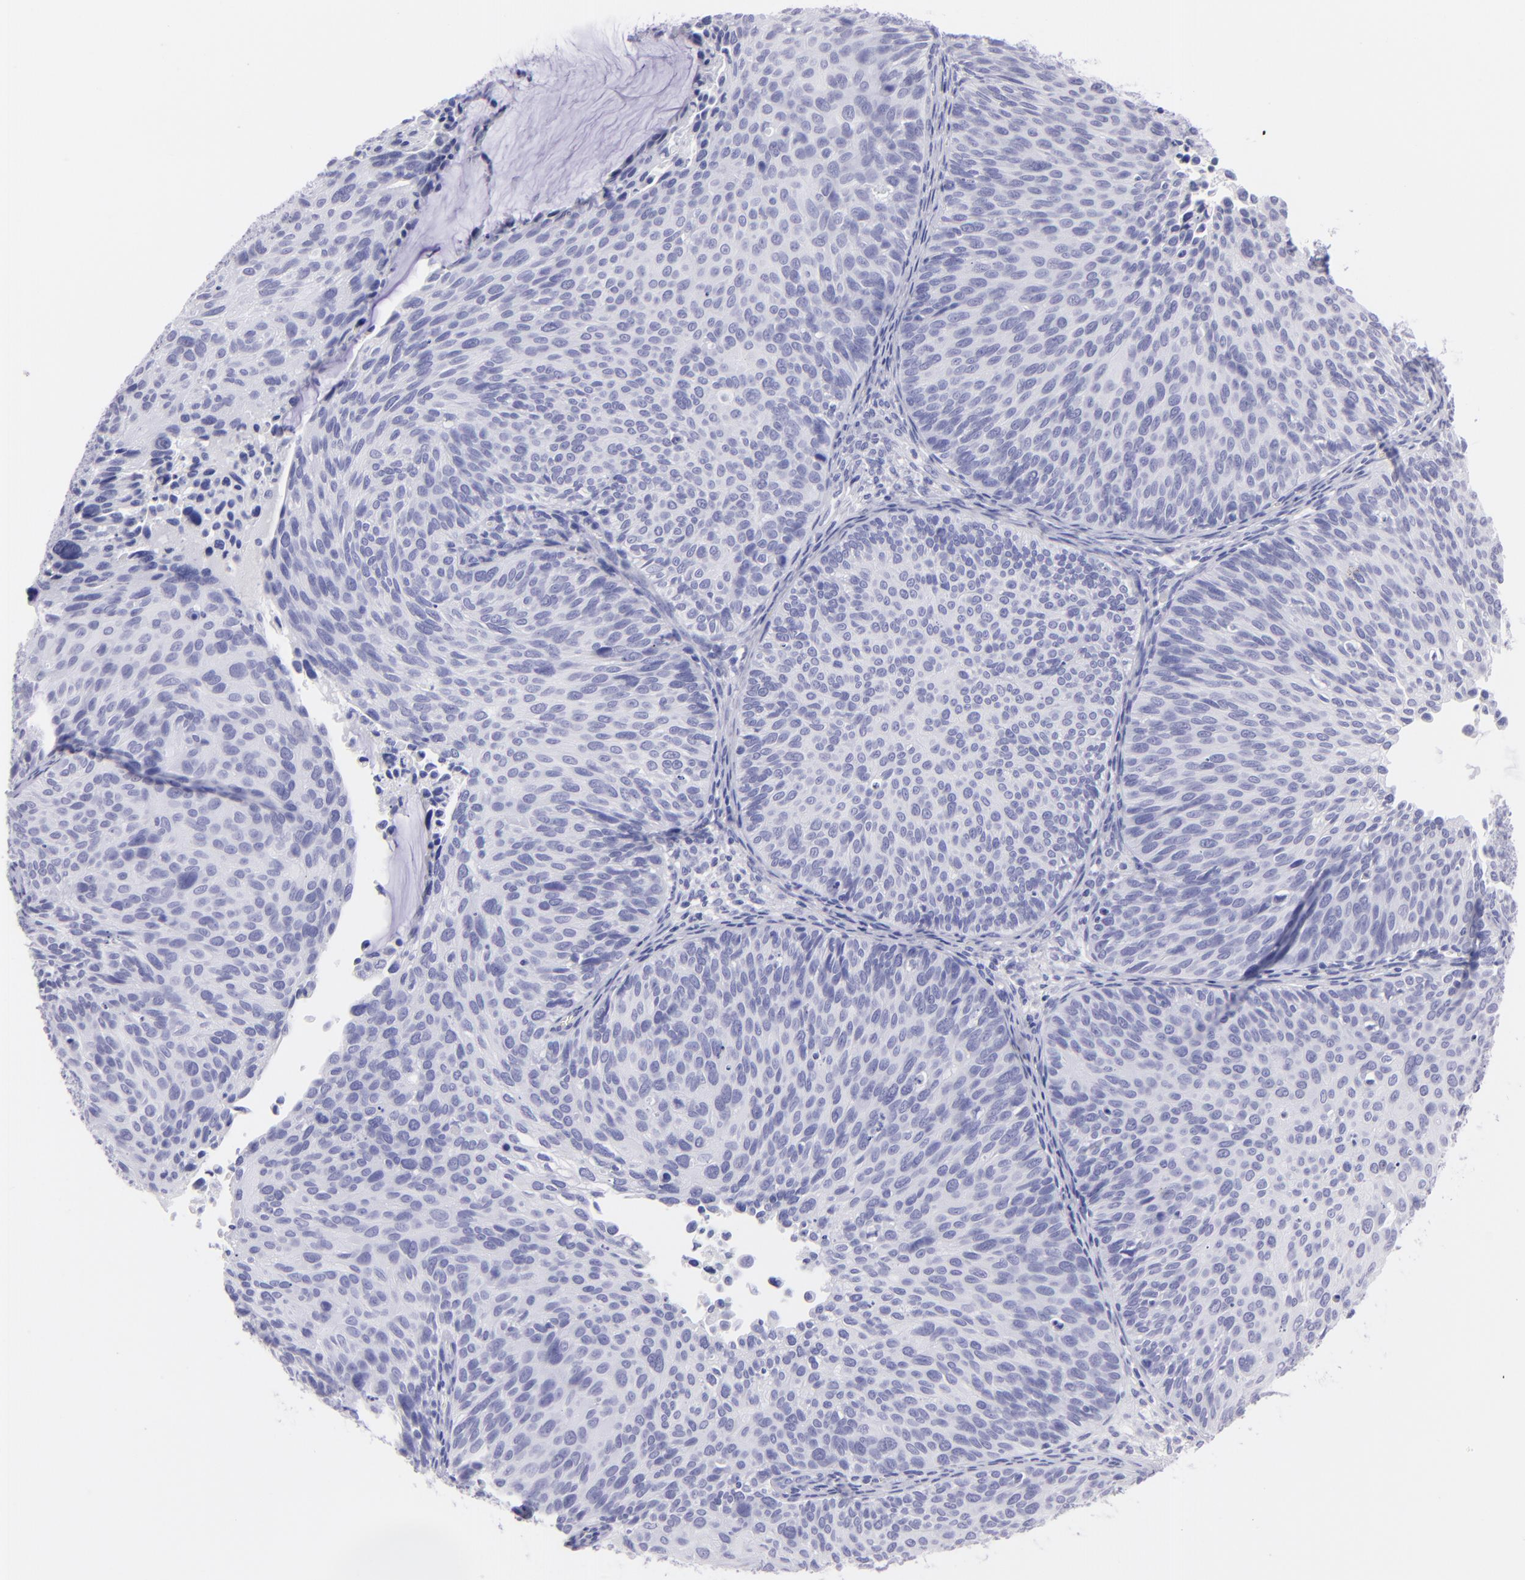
{"staining": {"intensity": "negative", "quantity": "none", "location": "none"}, "tissue": "cervical cancer", "cell_type": "Tumor cells", "image_type": "cancer", "snomed": [{"axis": "morphology", "description": "Squamous cell carcinoma, NOS"}, {"axis": "topography", "description": "Cervix"}], "caption": "The photomicrograph shows no significant expression in tumor cells of cervical cancer.", "gene": "SLC1A3", "patient": {"sex": "female", "age": 36}}